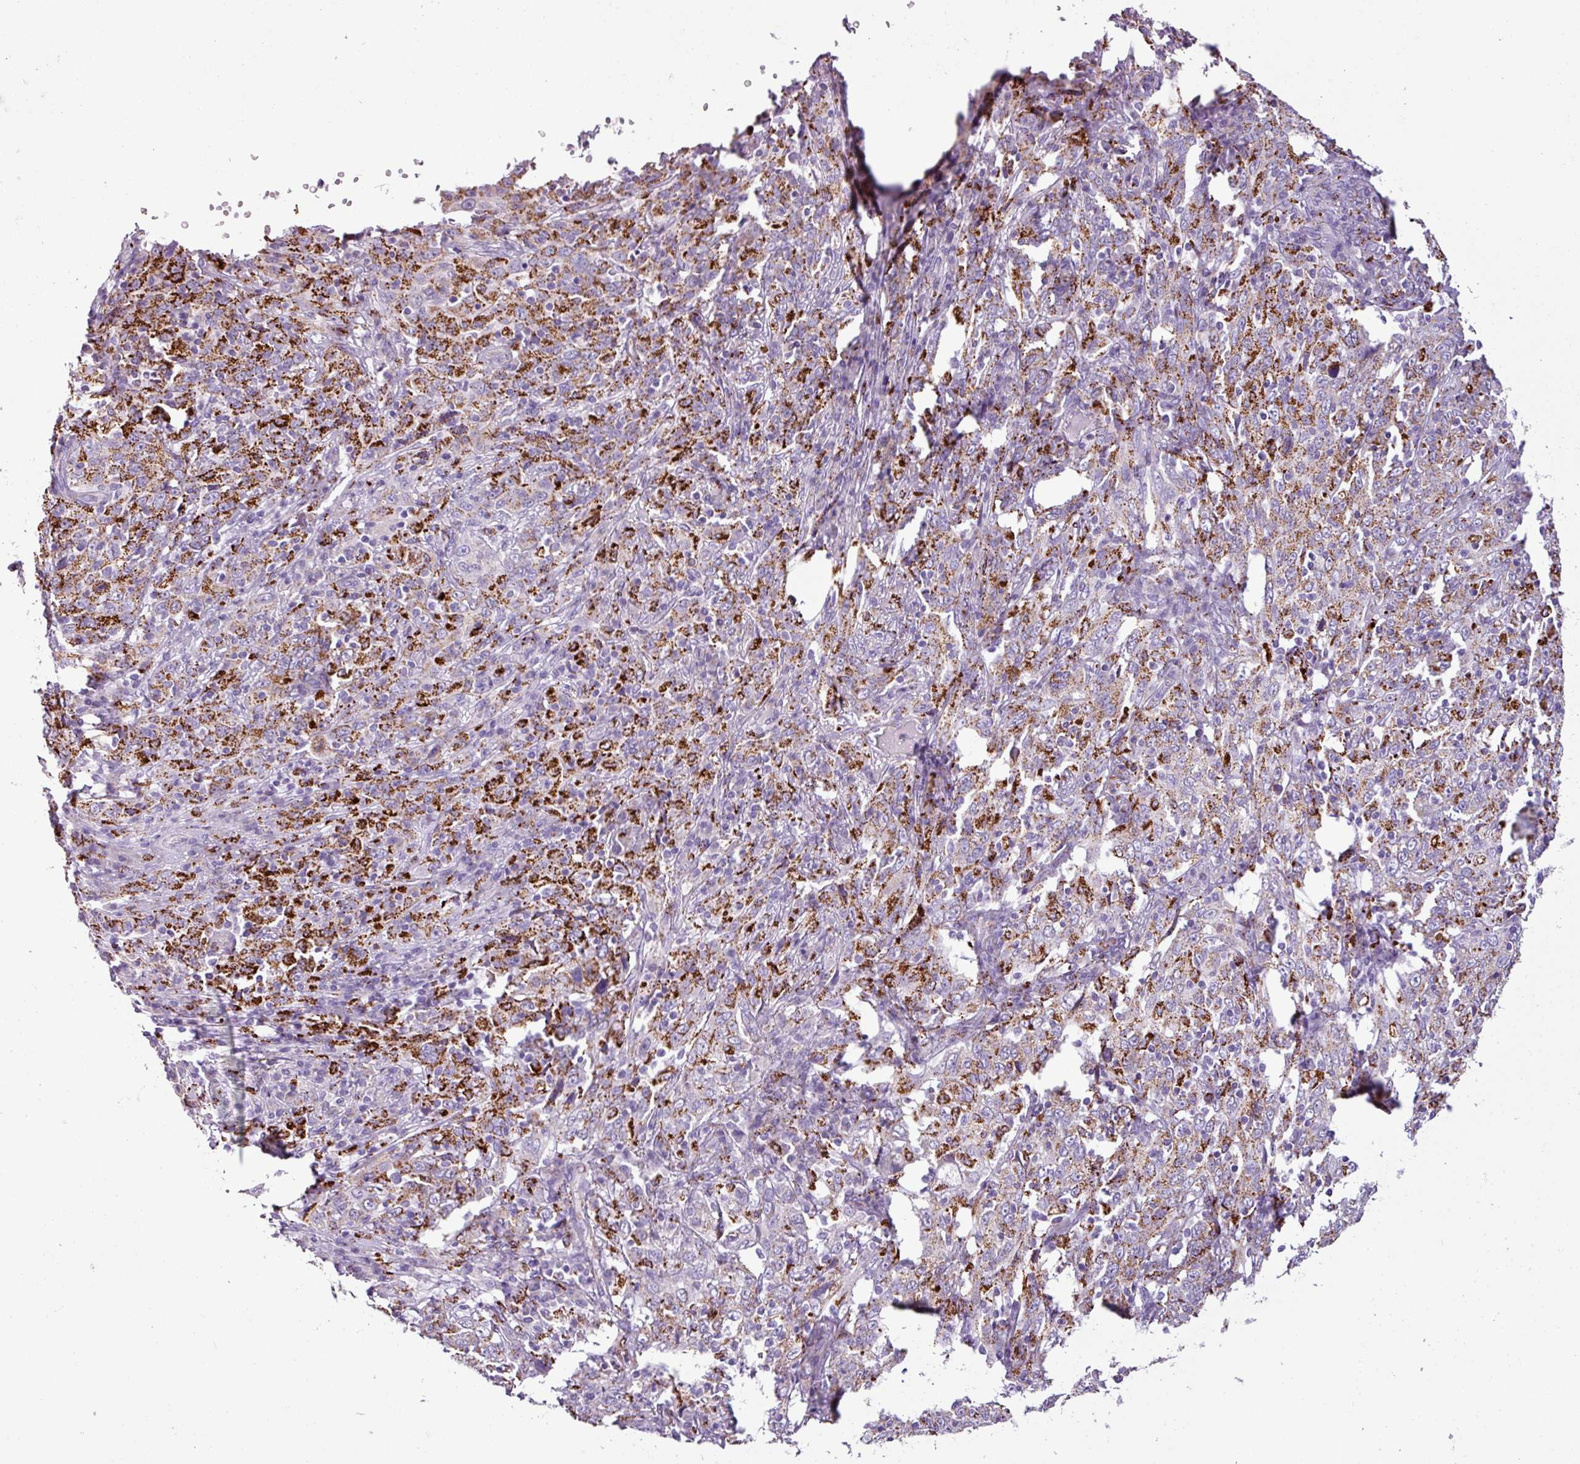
{"staining": {"intensity": "moderate", "quantity": ">75%", "location": "cytoplasmic/membranous"}, "tissue": "cervical cancer", "cell_type": "Tumor cells", "image_type": "cancer", "snomed": [{"axis": "morphology", "description": "Squamous cell carcinoma, NOS"}, {"axis": "topography", "description": "Cervix"}], "caption": "Protein expression analysis of human cervical squamous cell carcinoma reveals moderate cytoplasmic/membranous expression in about >75% of tumor cells.", "gene": "ZNF667", "patient": {"sex": "female", "age": 46}}